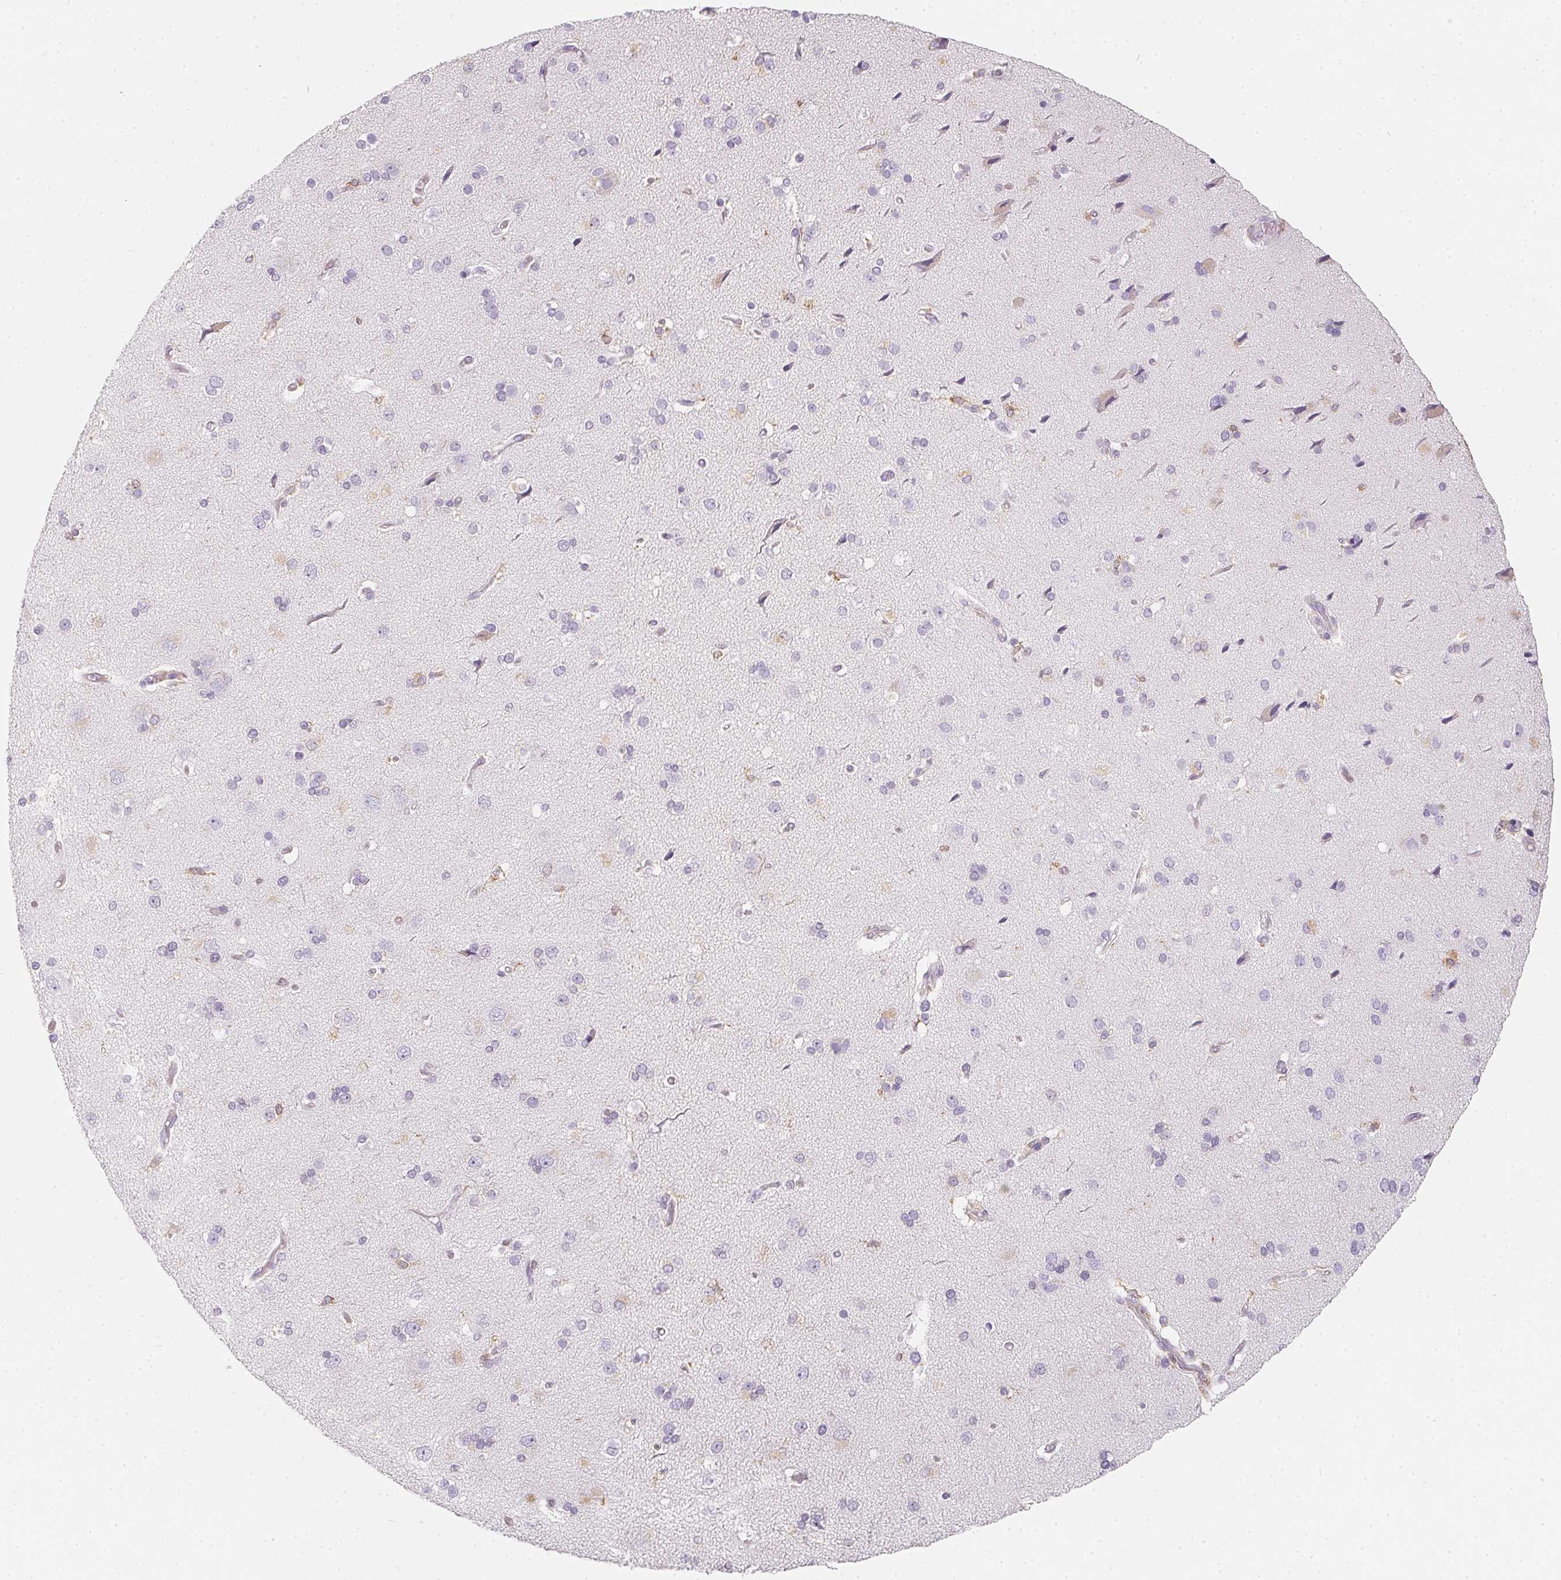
{"staining": {"intensity": "weak", "quantity": "<25%", "location": "cytoplasmic/membranous"}, "tissue": "cerebral cortex", "cell_type": "Endothelial cells", "image_type": "normal", "snomed": [{"axis": "morphology", "description": "Normal tissue, NOS"}, {"axis": "morphology", "description": "Glioma, malignant, High grade"}, {"axis": "topography", "description": "Cerebral cortex"}], "caption": "This is an IHC micrograph of benign human cerebral cortex. There is no positivity in endothelial cells.", "gene": "SOAT1", "patient": {"sex": "male", "age": 71}}